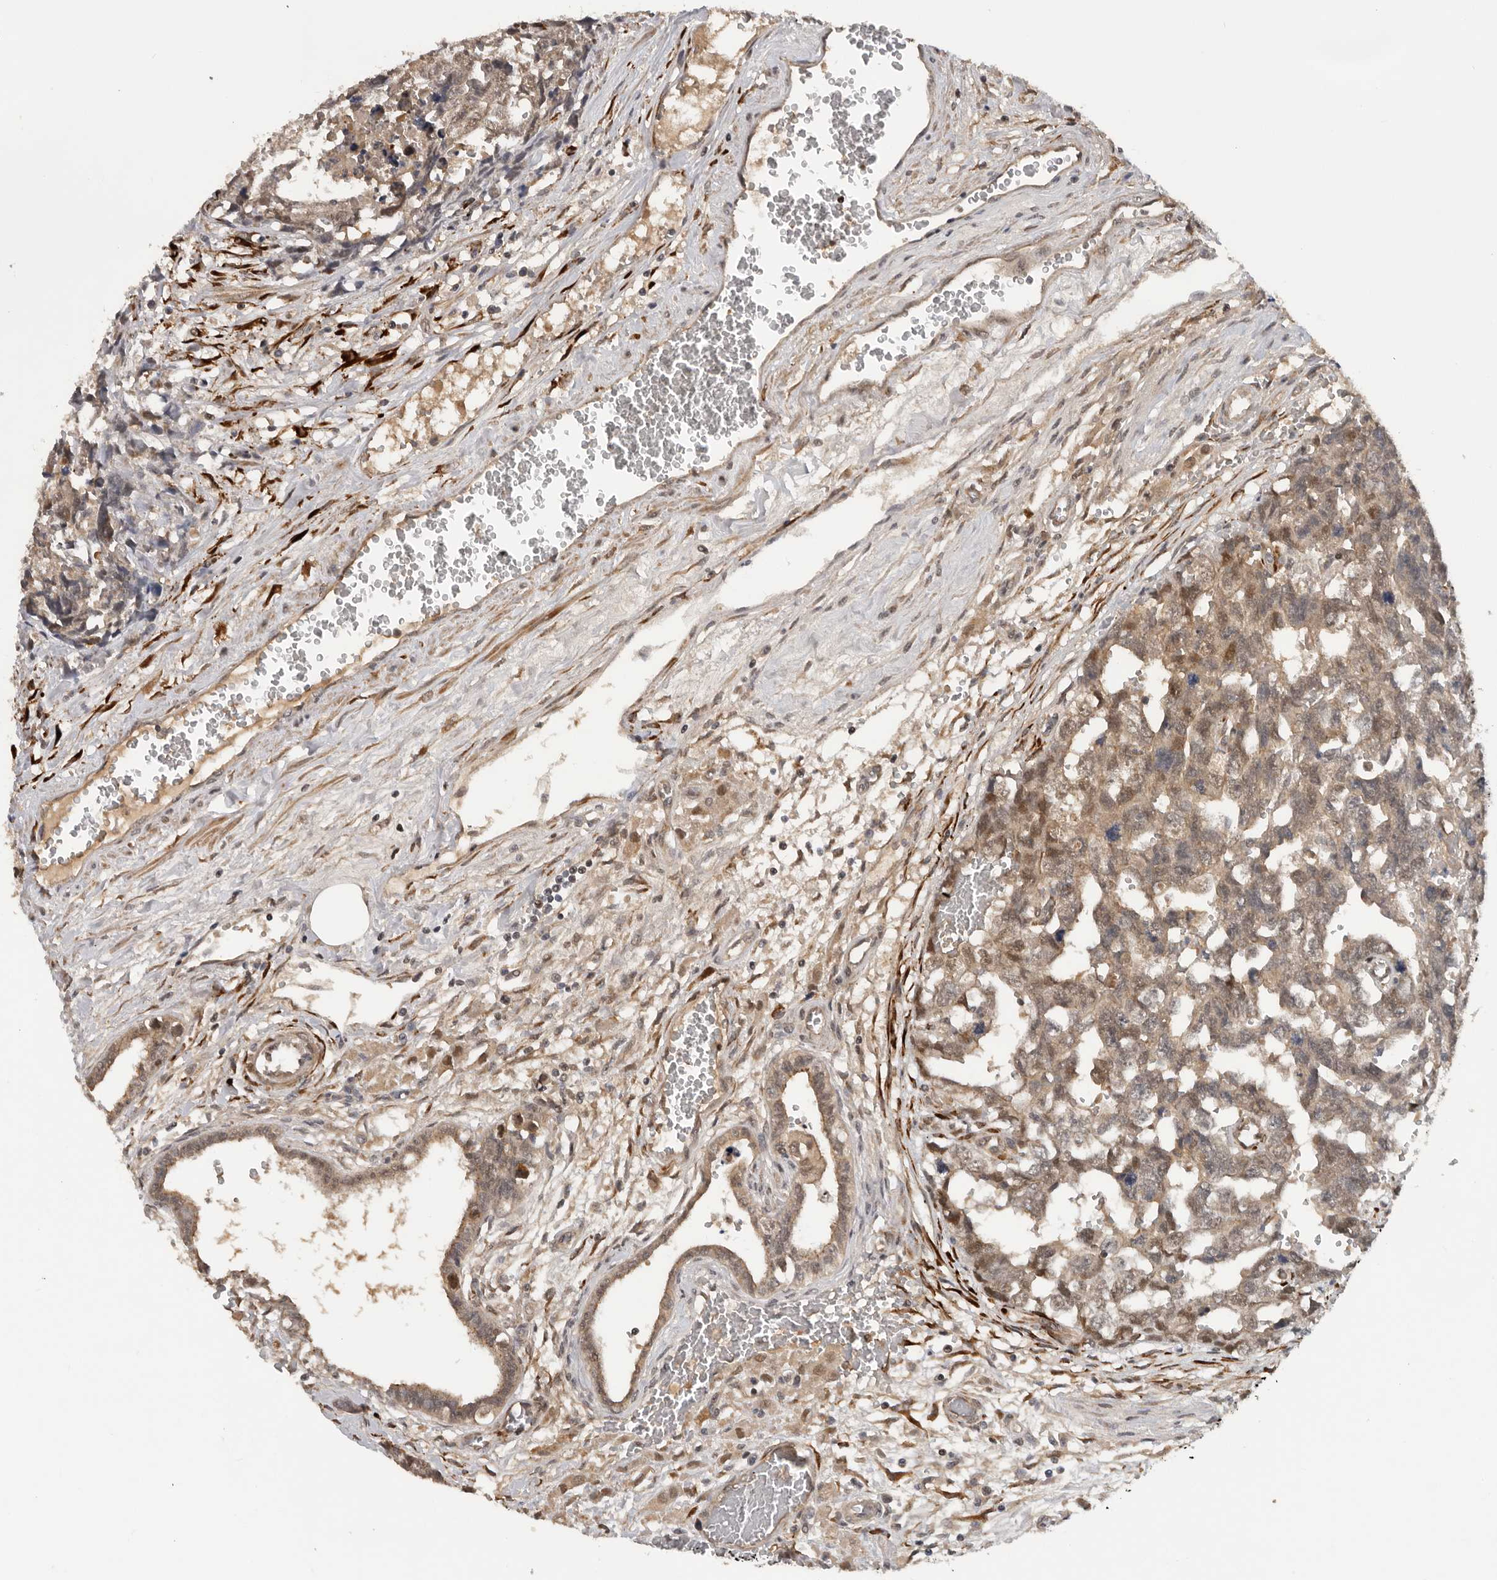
{"staining": {"intensity": "moderate", "quantity": ">75%", "location": "cytoplasmic/membranous,nuclear"}, "tissue": "testis cancer", "cell_type": "Tumor cells", "image_type": "cancer", "snomed": [{"axis": "morphology", "description": "Carcinoma, Embryonal, NOS"}, {"axis": "topography", "description": "Testis"}], "caption": "Tumor cells reveal medium levels of moderate cytoplasmic/membranous and nuclear positivity in about >75% of cells in human testis cancer.", "gene": "HENMT1", "patient": {"sex": "male", "age": 31}}